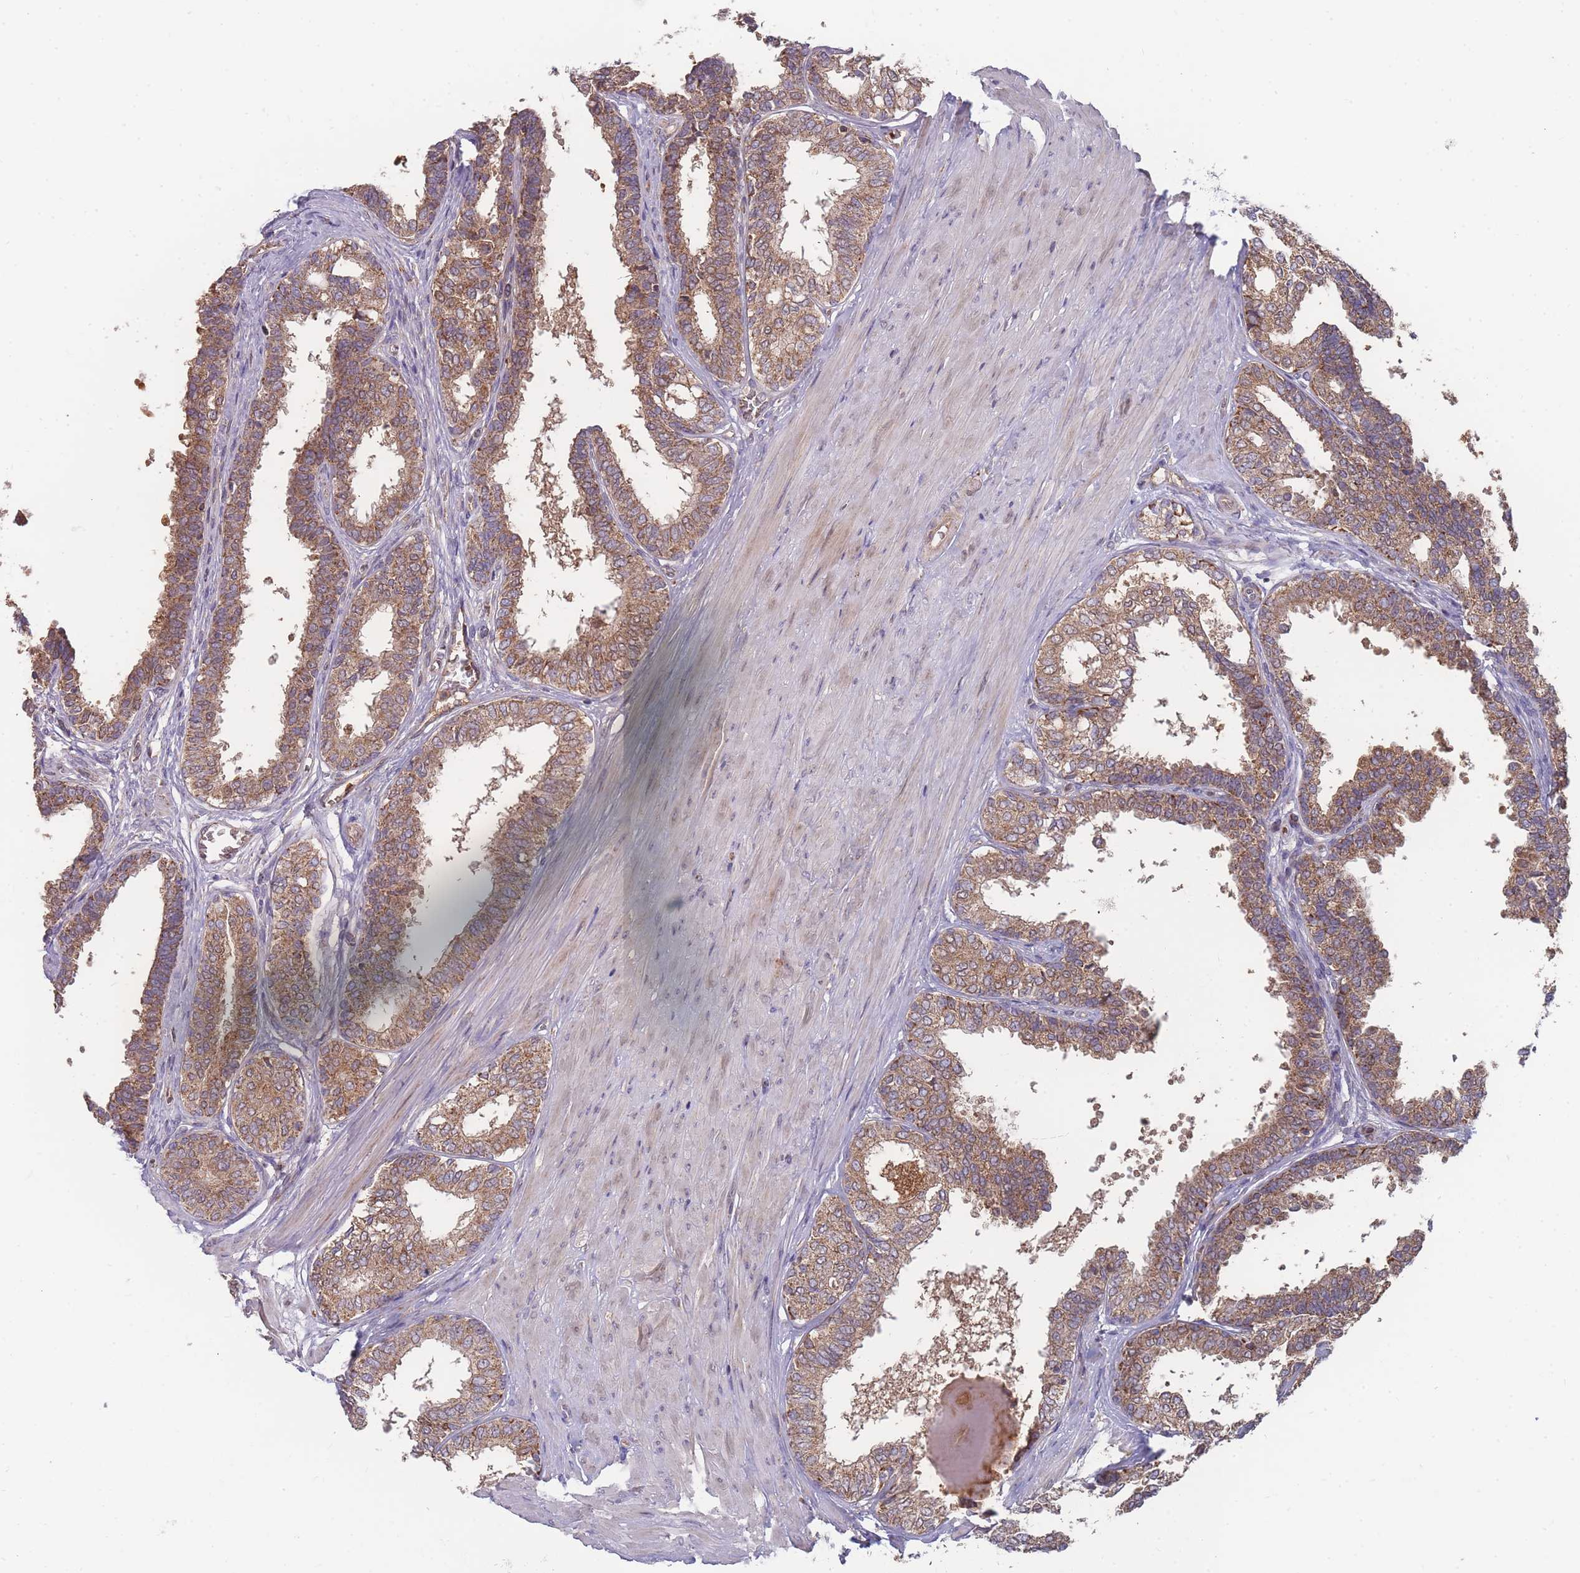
{"staining": {"intensity": "moderate", "quantity": ">75%", "location": "cytoplasmic/membranous"}, "tissue": "prostate", "cell_type": "Glandular cells", "image_type": "normal", "snomed": [{"axis": "morphology", "description": "Normal tissue, NOS"}, {"axis": "topography", "description": "Prostate"}], "caption": "DAB (3,3'-diaminobenzidine) immunohistochemical staining of benign prostate demonstrates moderate cytoplasmic/membranous protein staining in approximately >75% of glandular cells.", "gene": "SLC35B4", "patient": {"sex": "male", "age": 48}}